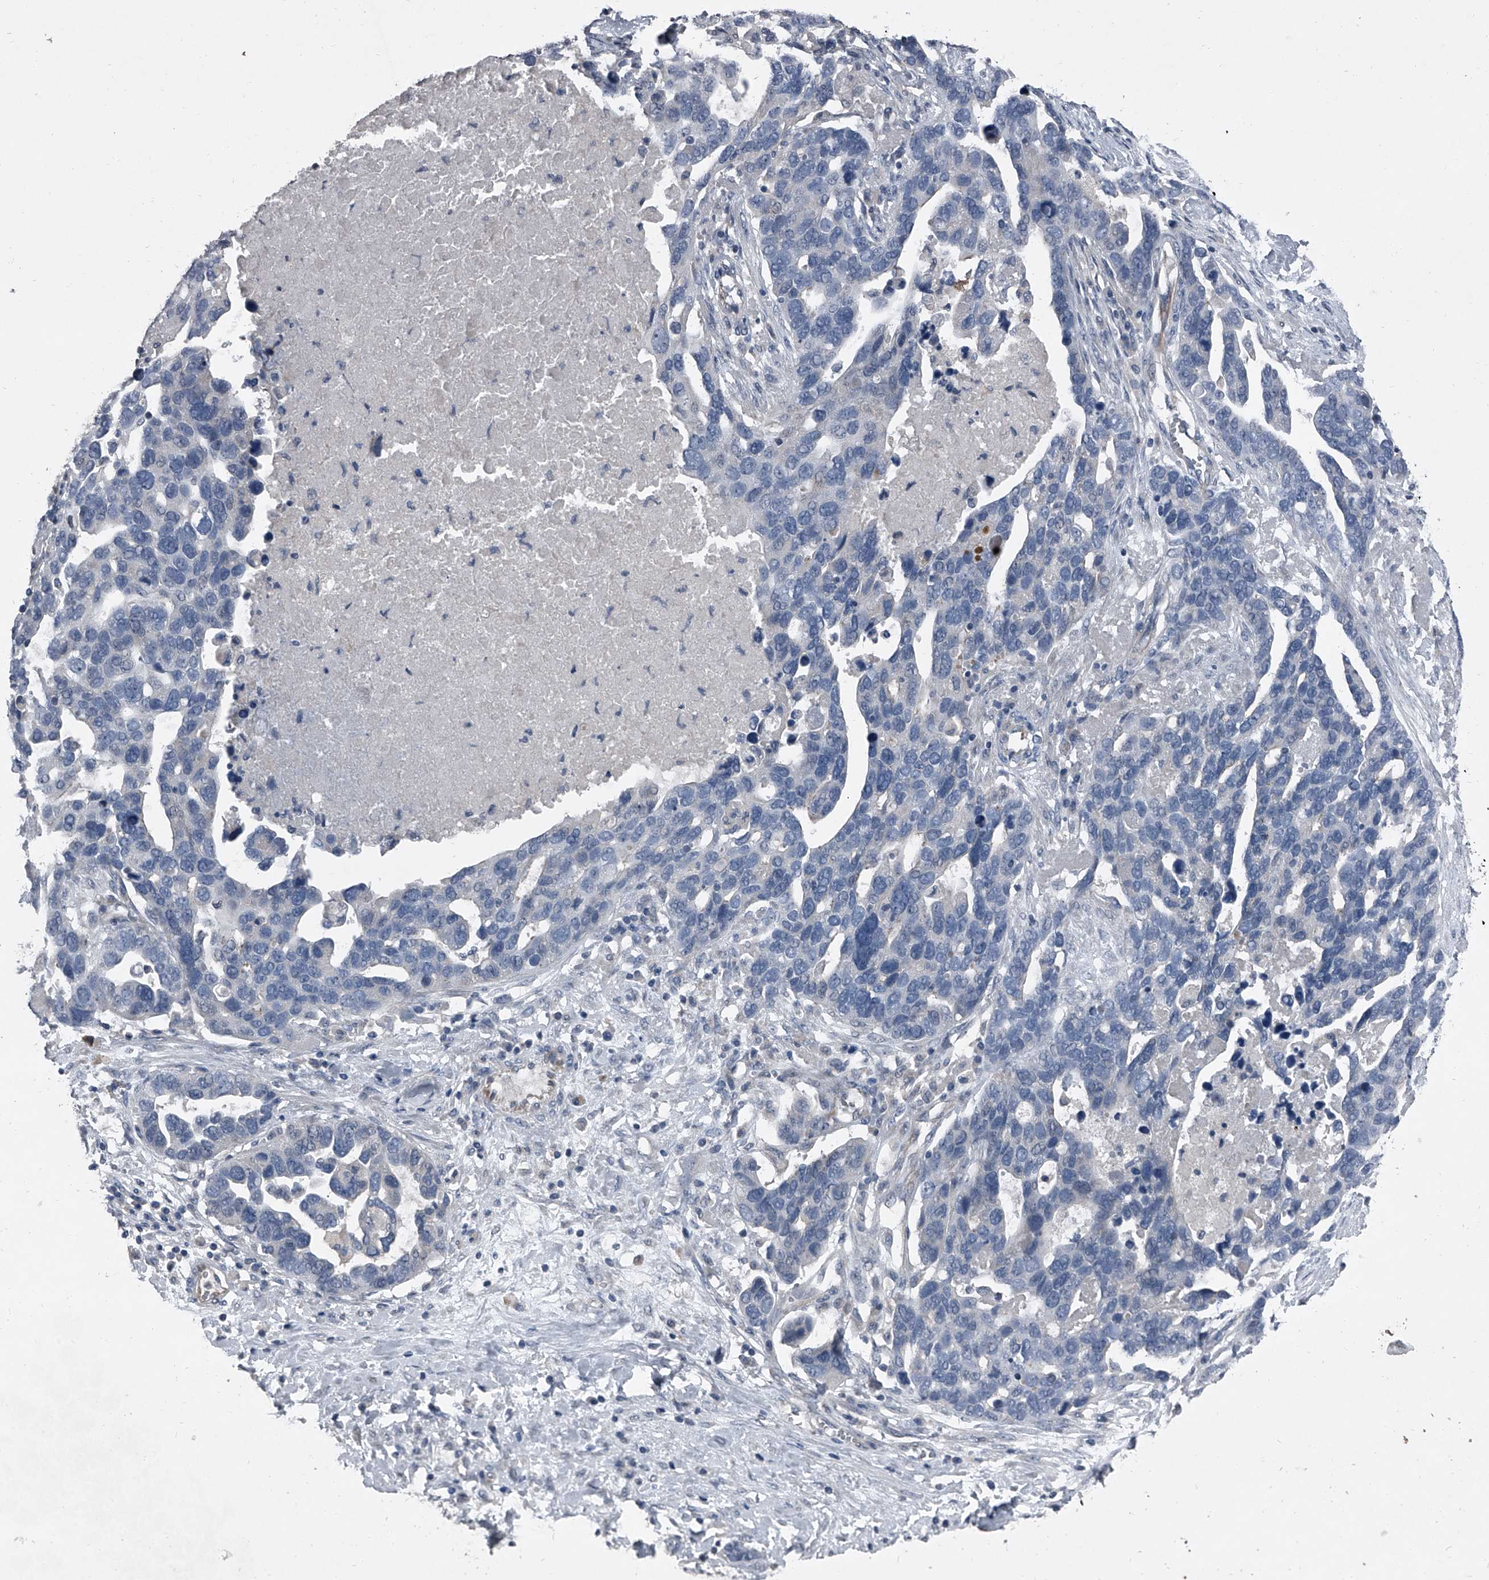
{"staining": {"intensity": "negative", "quantity": "none", "location": "none"}, "tissue": "ovarian cancer", "cell_type": "Tumor cells", "image_type": "cancer", "snomed": [{"axis": "morphology", "description": "Cystadenocarcinoma, serous, NOS"}, {"axis": "topography", "description": "Ovary"}], "caption": "An immunohistochemistry (IHC) photomicrograph of ovarian serous cystadenocarcinoma is shown. There is no staining in tumor cells of ovarian serous cystadenocarcinoma. Nuclei are stained in blue.", "gene": "HEPHL1", "patient": {"sex": "female", "age": 54}}